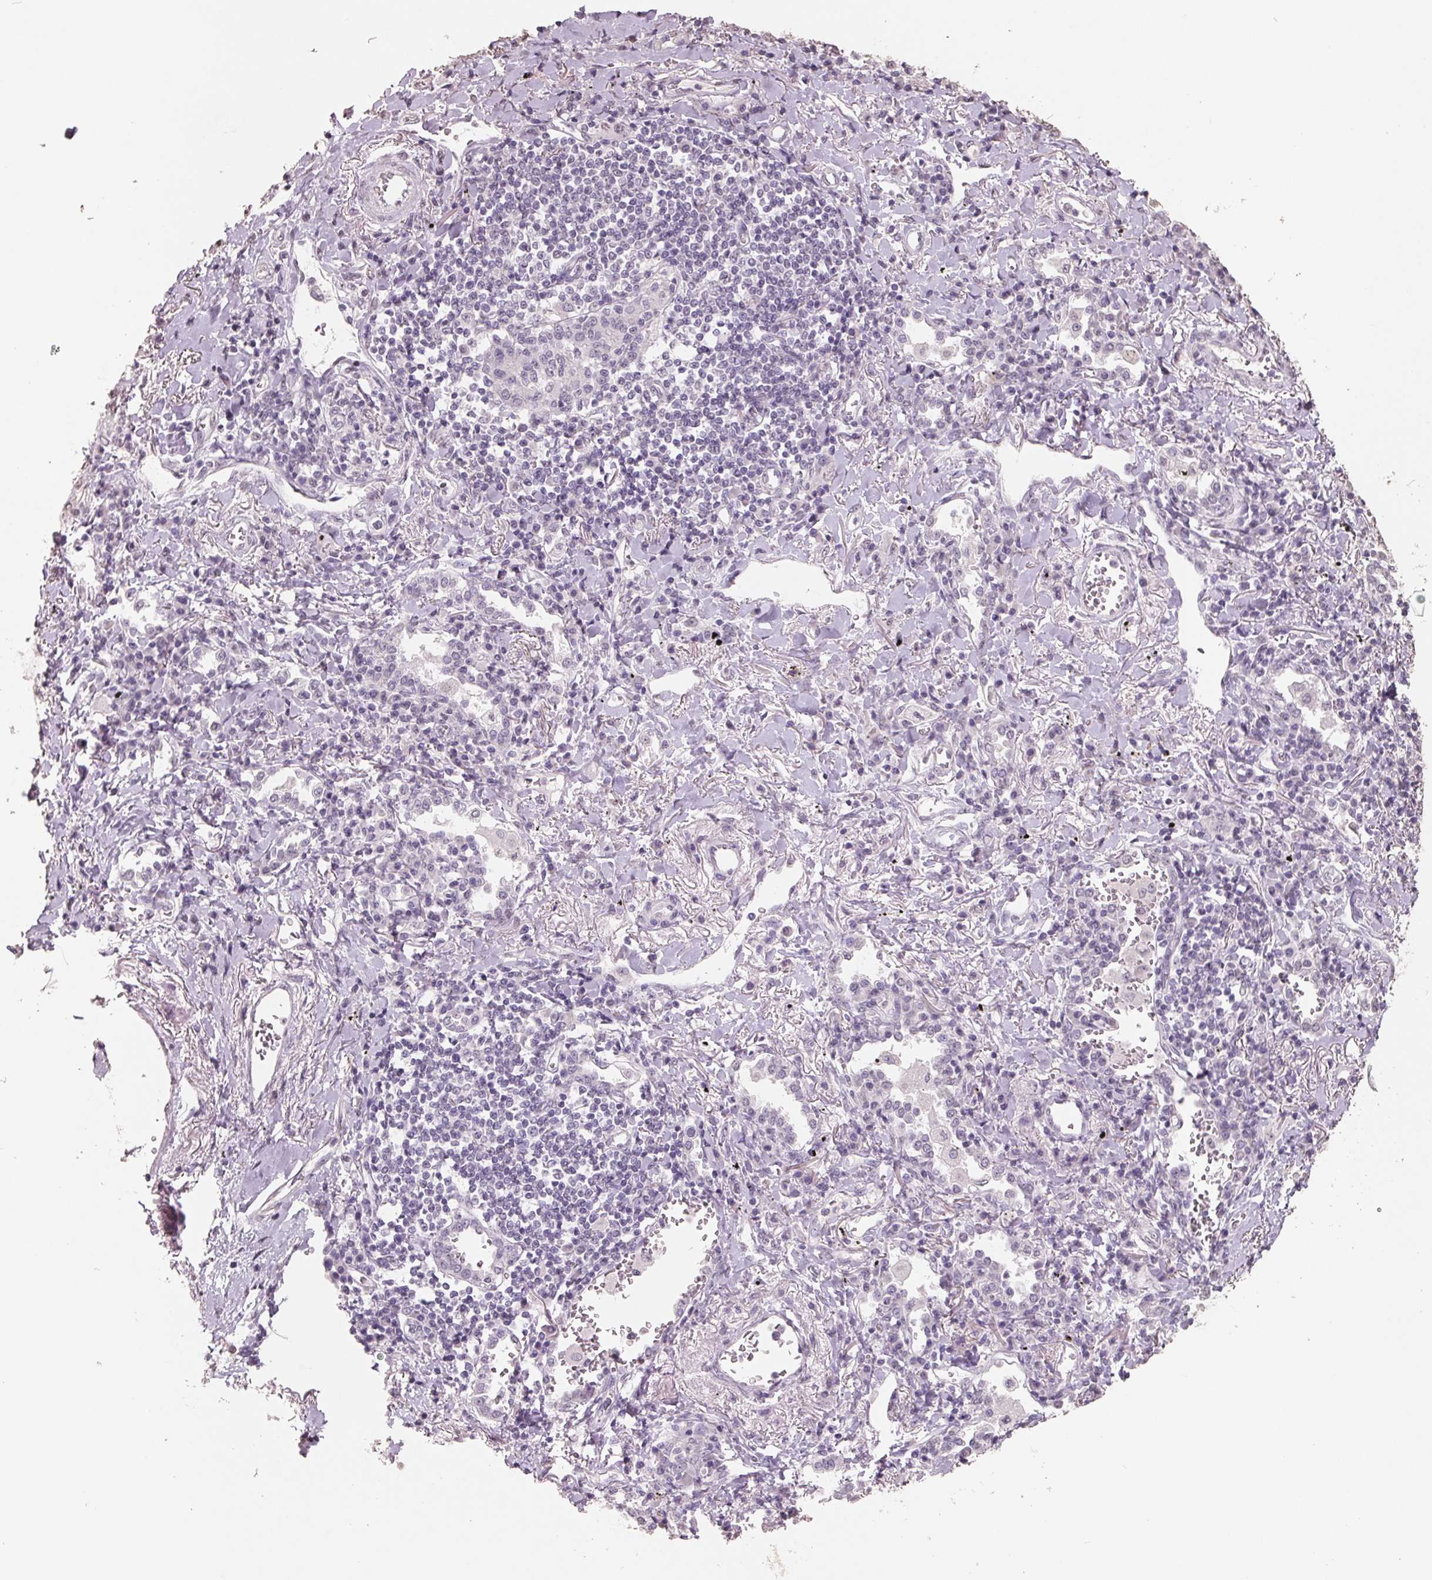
{"staining": {"intensity": "negative", "quantity": "none", "location": "none"}, "tissue": "lung cancer", "cell_type": "Tumor cells", "image_type": "cancer", "snomed": [{"axis": "morphology", "description": "Squamous cell carcinoma, NOS"}, {"axis": "topography", "description": "Lung"}], "caption": "Histopathology image shows no significant protein expression in tumor cells of lung cancer (squamous cell carcinoma).", "gene": "FTCD", "patient": {"sex": "male", "age": 82}}